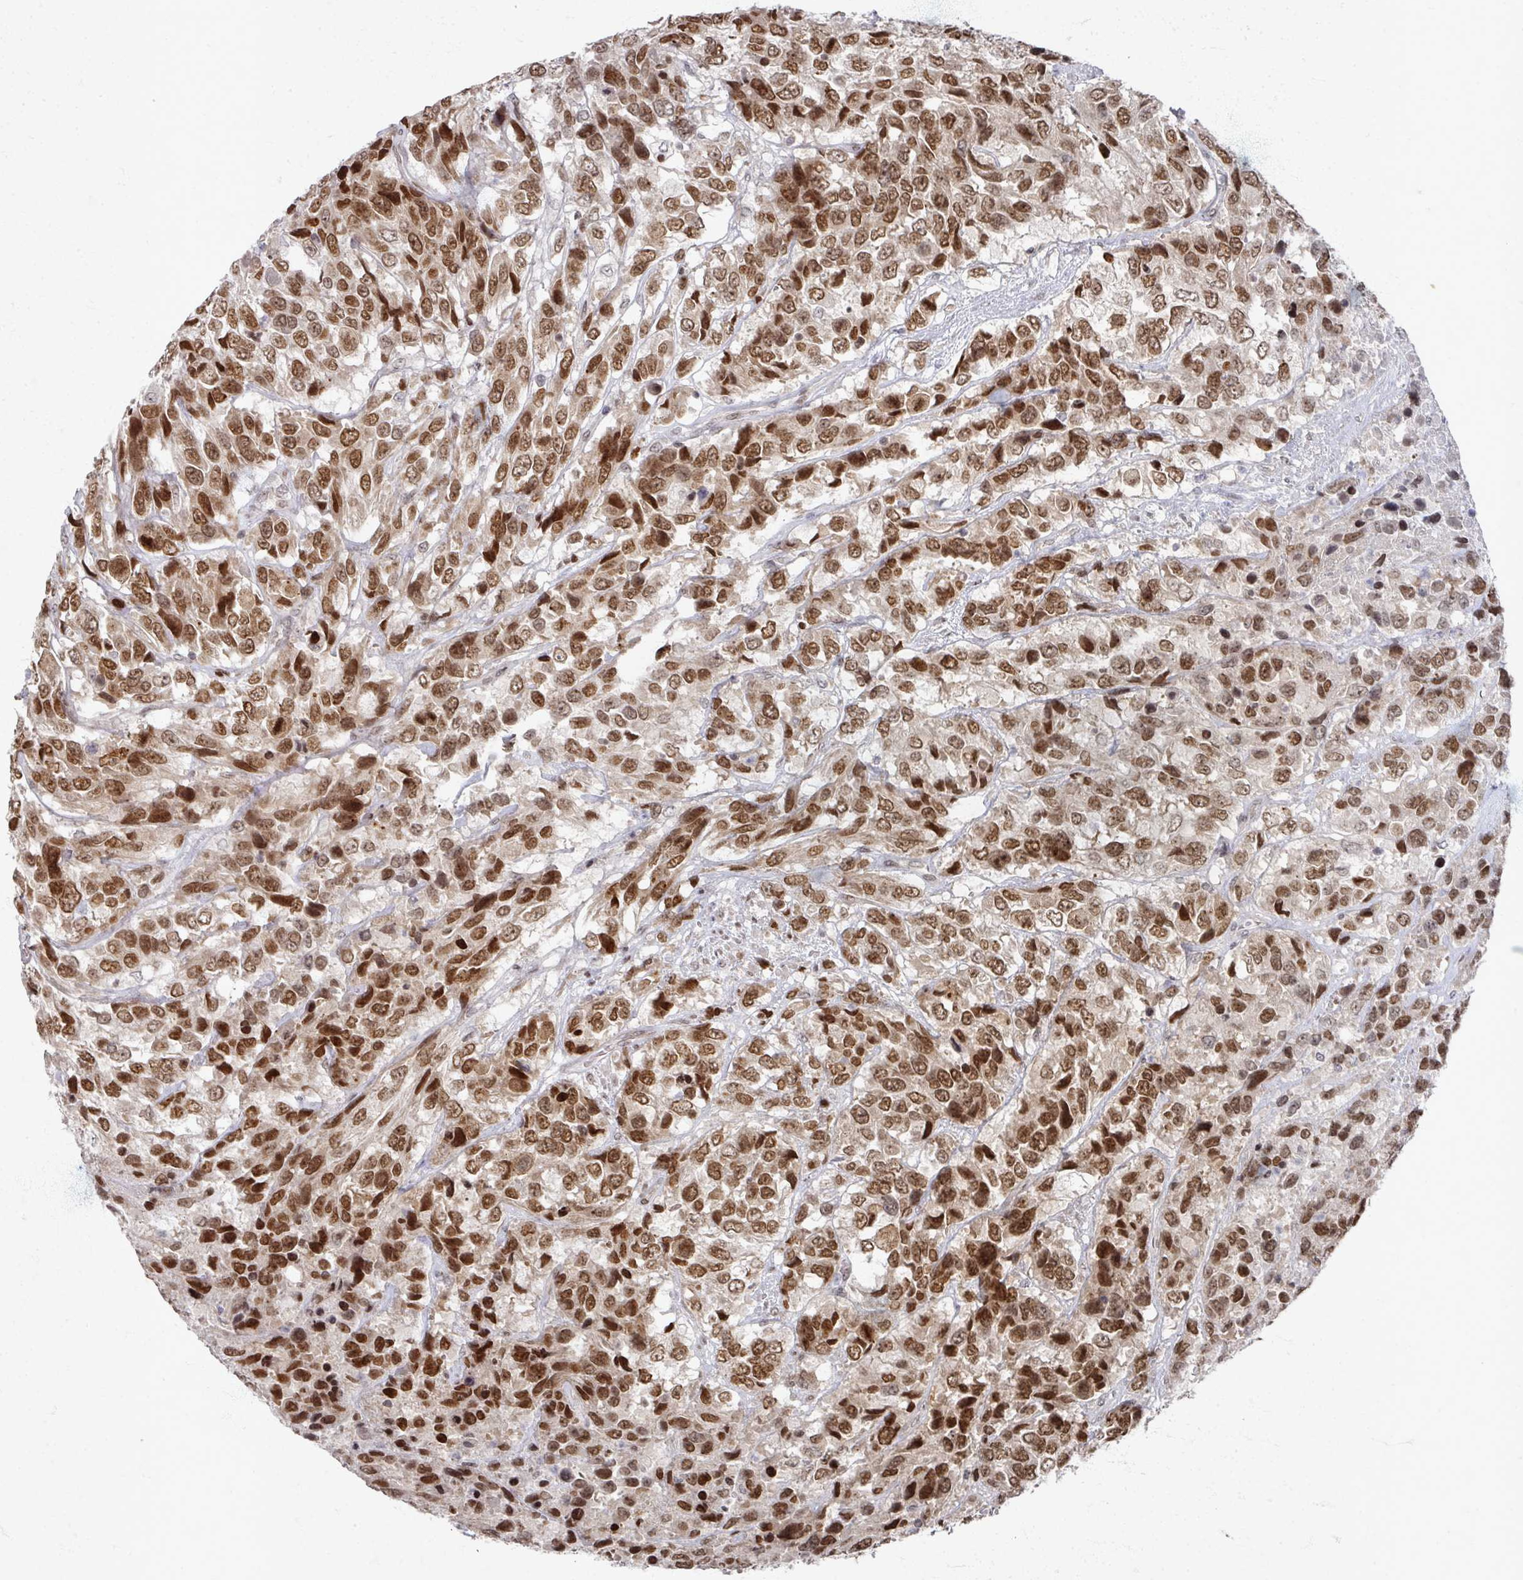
{"staining": {"intensity": "strong", "quantity": ">75%", "location": "nuclear"}, "tissue": "urothelial cancer", "cell_type": "Tumor cells", "image_type": "cancer", "snomed": [{"axis": "morphology", "description": "Urothelial carcinoma, High grade"}, {"axis": "topography", "description": "Urinary bladder"}], "caption": "The immunohistochemical stain shows strong nuclear staining in tumor cells of urothelial cancer tissue. (IHC, brightfield microscopy, high magnification).", "gene": "PSKH1", "patient": {"sex": "female", "age": 70}}